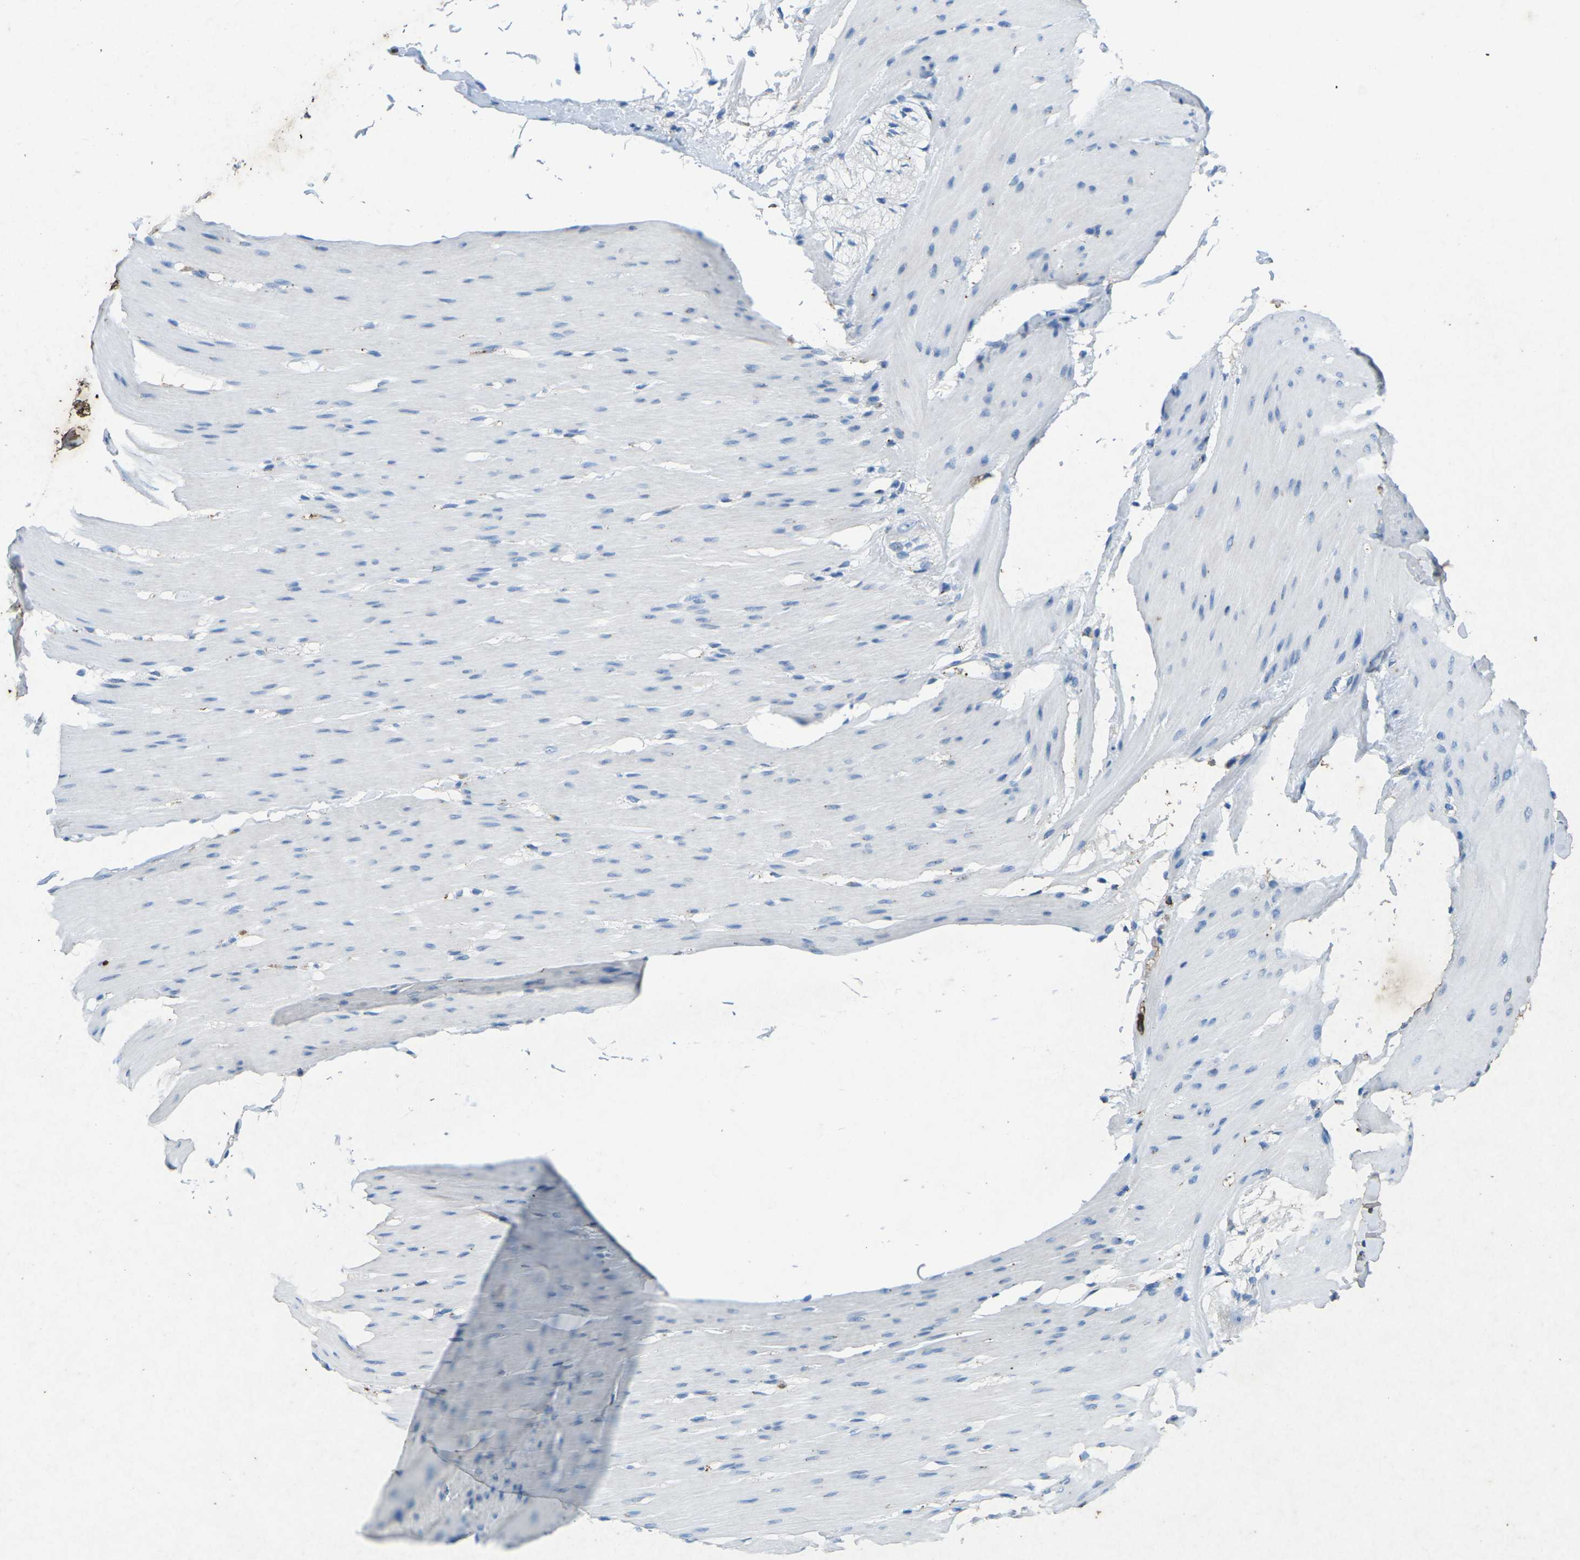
{"staining": {"intensity": "negative", "quantity": "none", "location": "none"}, "tissue": "smooth muscle", "cell_type": "Smooth muscle cells", "image_type": "normal", "snomed": [{"axis": "morphology", "description": "Normal tissue, NOS"}, {"axis": "topography", "description": "Smooth muscle"}, {"axis": "topography", "description": "Colon"}], "caption": "Histopathology image shows no protein expression in smooth muscle cells of normal smooth muscle.", "gene": "CTAGE1", "patient": {"sex": "male", "age": 67}}